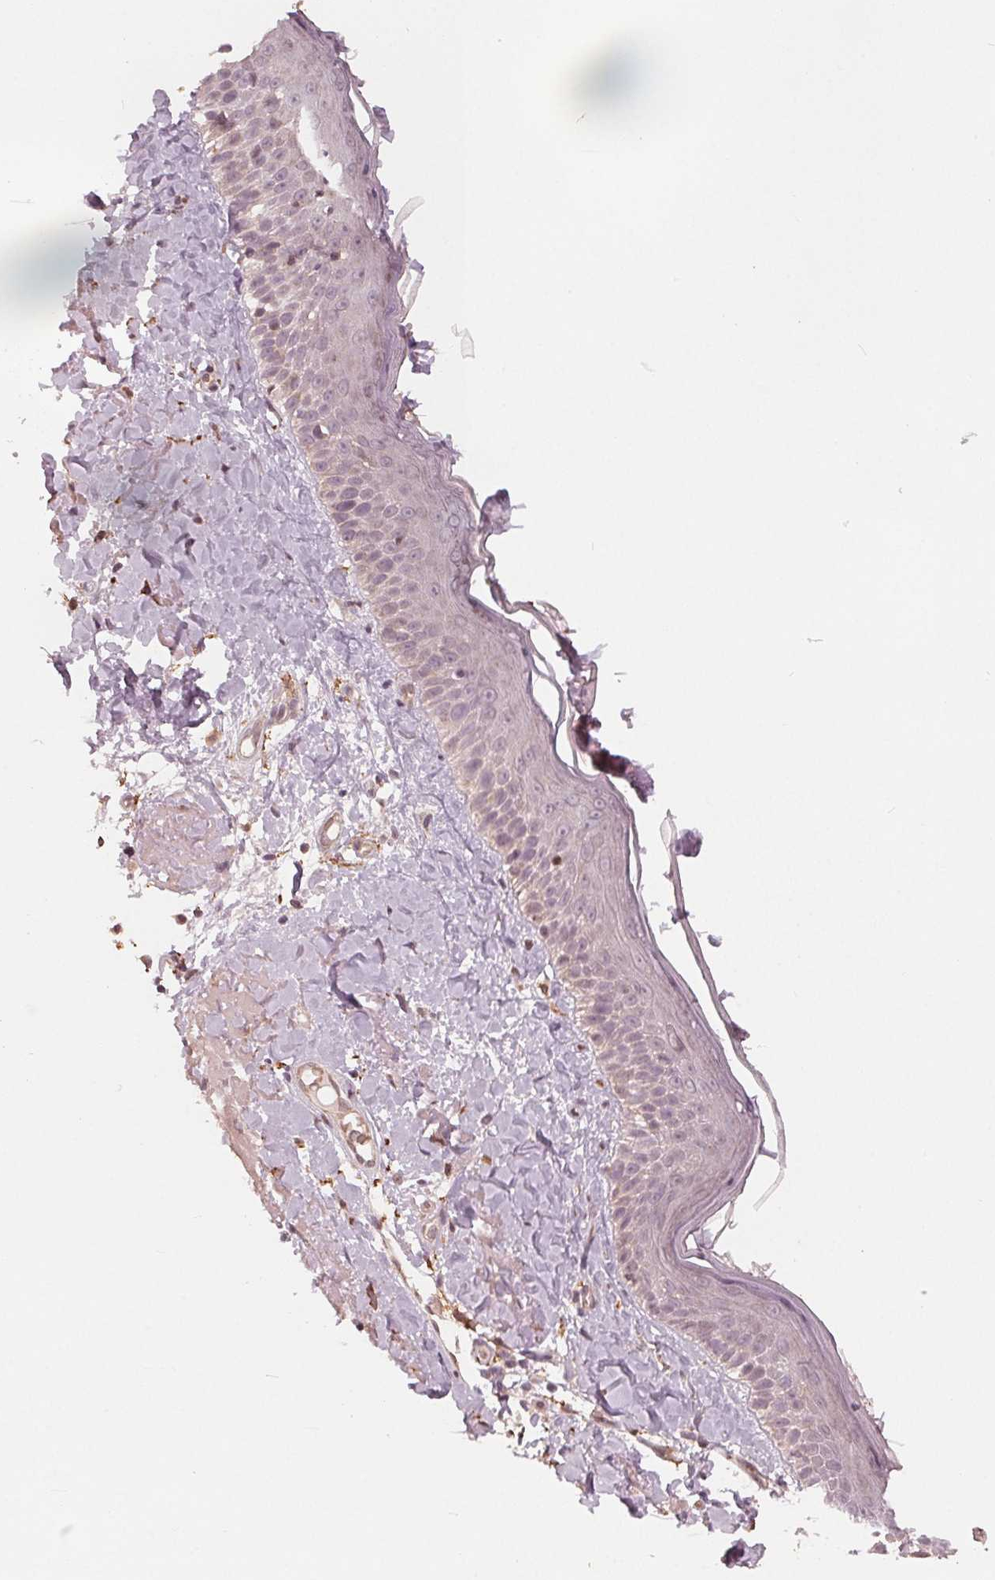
{"staining": {"intensity": "negative", "quantity": "none", "location": "none"}, "tissue": "skin", "cell_type": "Fibroblasts", "image_type": "normal", "snomed": [{"axis": "morphology", "description": "Normal tissue, NOS"}, {"axis": "topography", "description": "Skin"}], "caption": "Immunohistochemistry micrograph of benign skin: human skin stained with DAB demonstrates no significant protein positivity in fibroblasts.", "gene": "IL9R", "patient": {"sex": "male", "age": 73}}